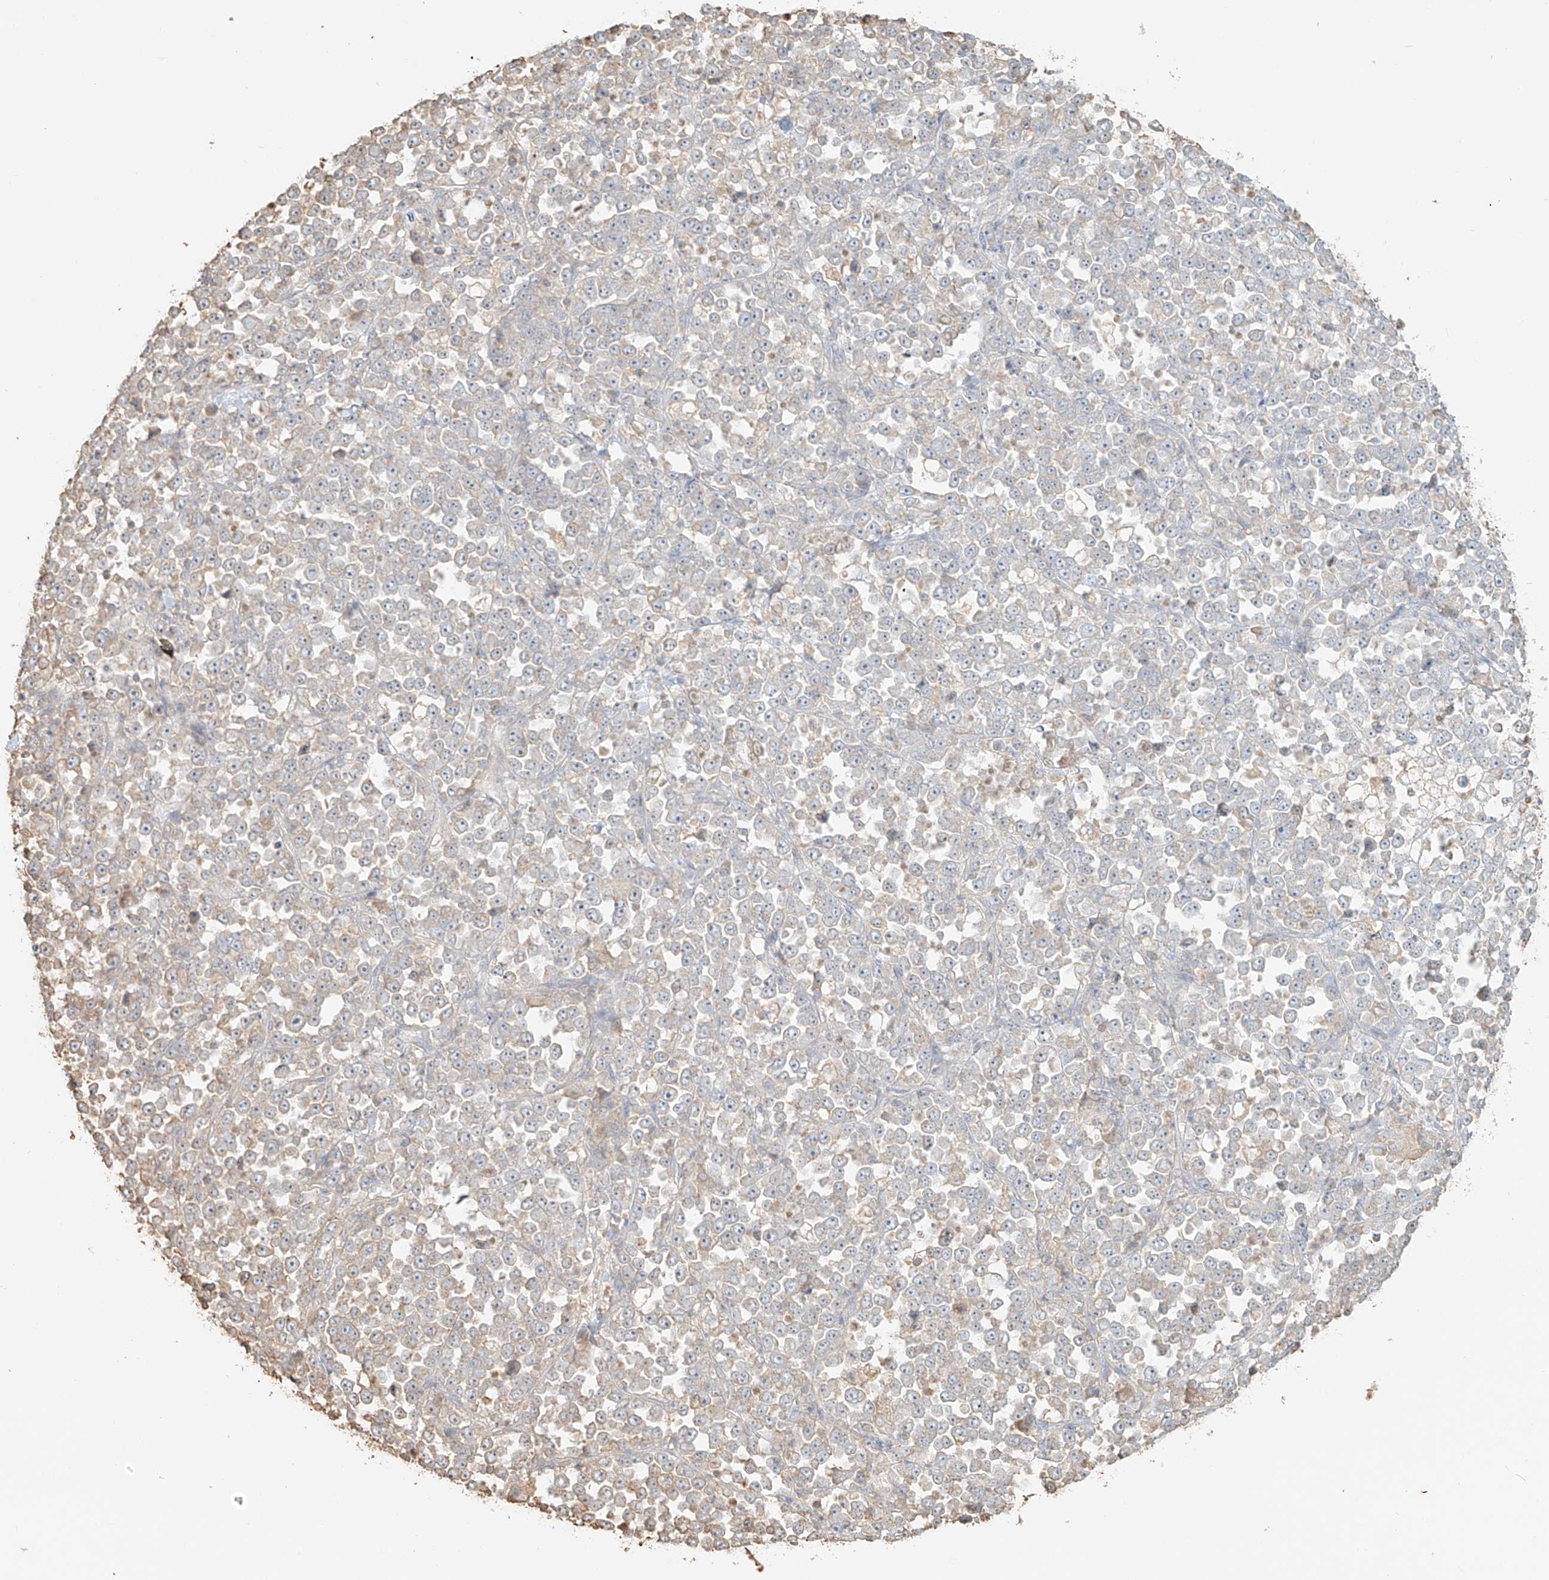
{"staining": {"intensity": "negative", "quantity": "none", "location": "none"}, "tissue": "stomach cancer", "cell_type": "Tumor cells", "image_type": "cancer", "snomed": [{"axis": "morphology", "description": "Normal tissue, NOS"}, {"axis": "morphology", "description": "Adenocarcinoma, NOS"}, {"axis": "topography", "description": "Stomach, upper"}, {"axis": "topography", "description": "Stomach"}], "caption": "DAB immunohistochemical staining of stomach cancer demonstrates no significant positivity in tumor cells. (Brightfield microscopy of DAB (3,3'-diaminobenzidine) immunohistochemistry at high magnification).", "gene": "NPHS1", "patient": {"sex": "male", "age": 59}}